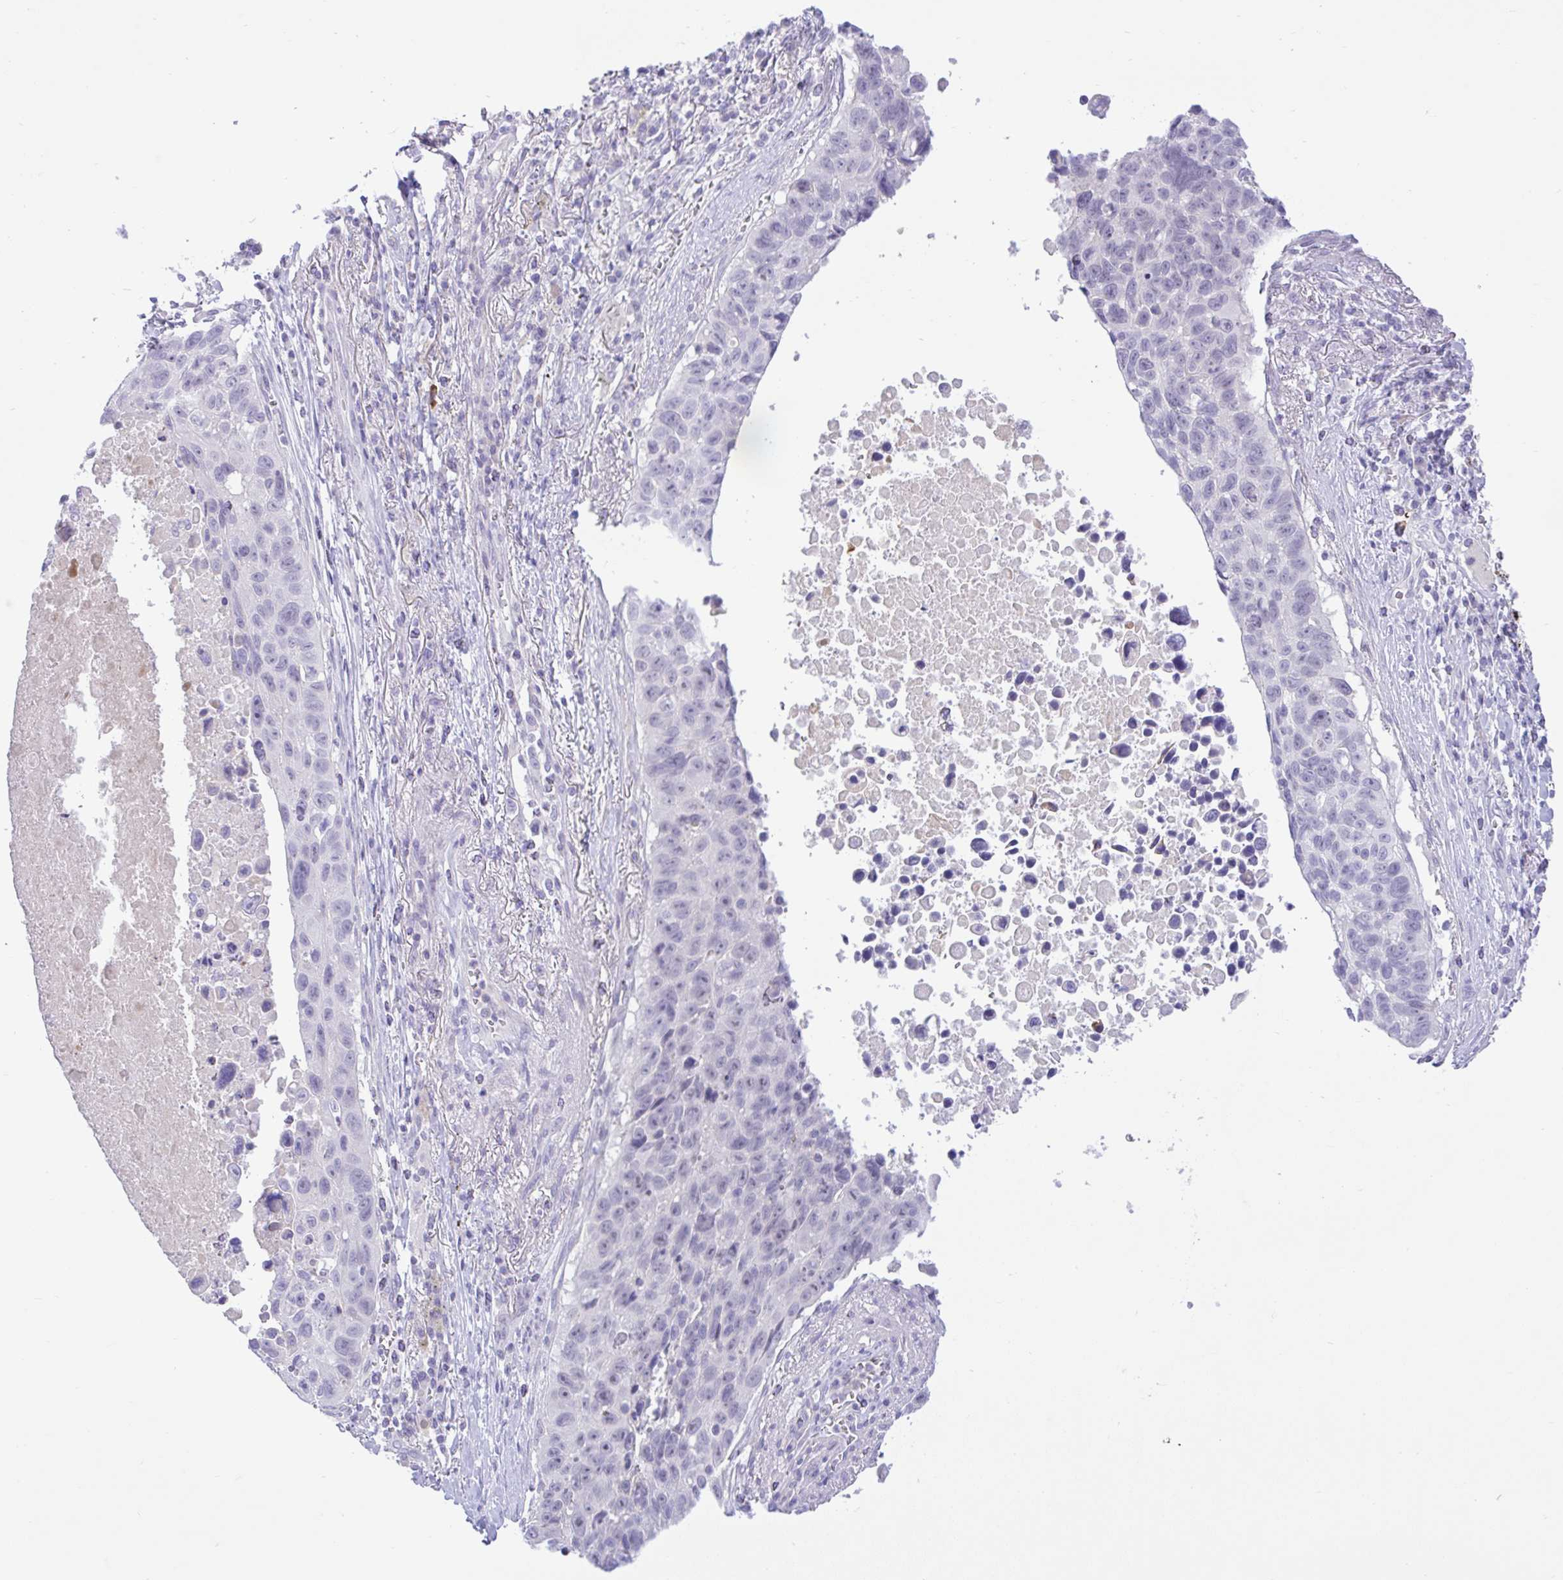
{"staining": {"intensity": "negative", "quantity": "none", "location": "none"}, "tissue": "lung cancer", "cell_type": "Tumor cells", "image_type": "cancer", "snomed": [{"axis": "morphology", "description": "Squamous cell carcinoma, NOS"}, {"axis": "topography", "description": "Lung"}], "caption": "Histopathology image shows no protein staining in tumor cells of lung cancer (squamous cell carcinoma) tissue.", "gene": "ZNF101", "patient": {"sex": "male", "age": 66}}